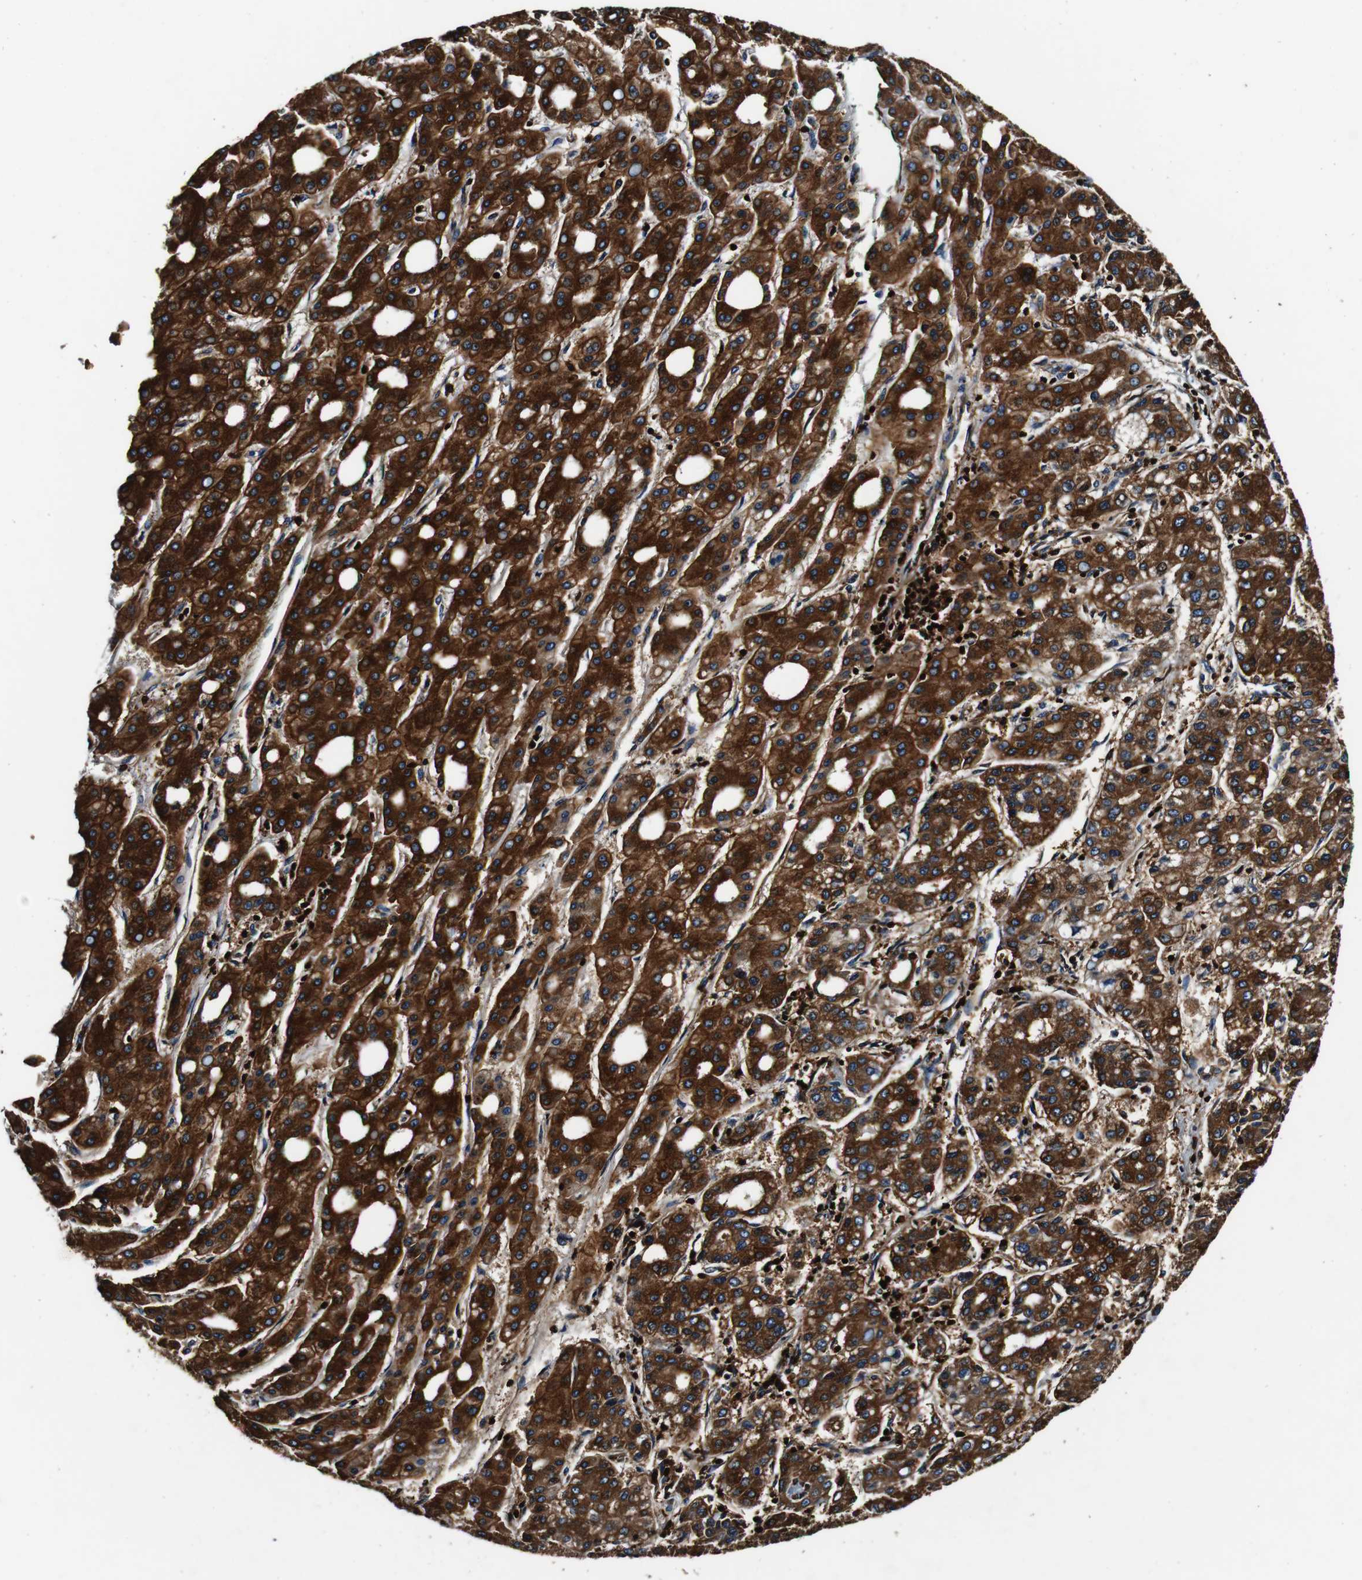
{"staining": {"intensity": "strong", "quantity": ">75%", "location": "cytoplasmic/membranous"}, "tissue": "liver cancer", "cell_type": "Tumor cells", "image_type": "cancer", "snomed": [{"axis": "morphology", "description": "Carcinoma, Hepatocellular, NOS"}, {"axis": "topography", "description": "Liver"}], "caption": "Immunohistochemistry (IHC) micrograph of neoplastic tissue: human hepatocellular carcinoma (liver) stained using IHC demonstrates high levels of strong protein expression localized specifically in the cytoplasmic/membranous of tumor cells, appearing as a cytoplasmic/membranous brown color.", "gene": "RHOT2", "patient": {"sex": "male", "age": 65}}